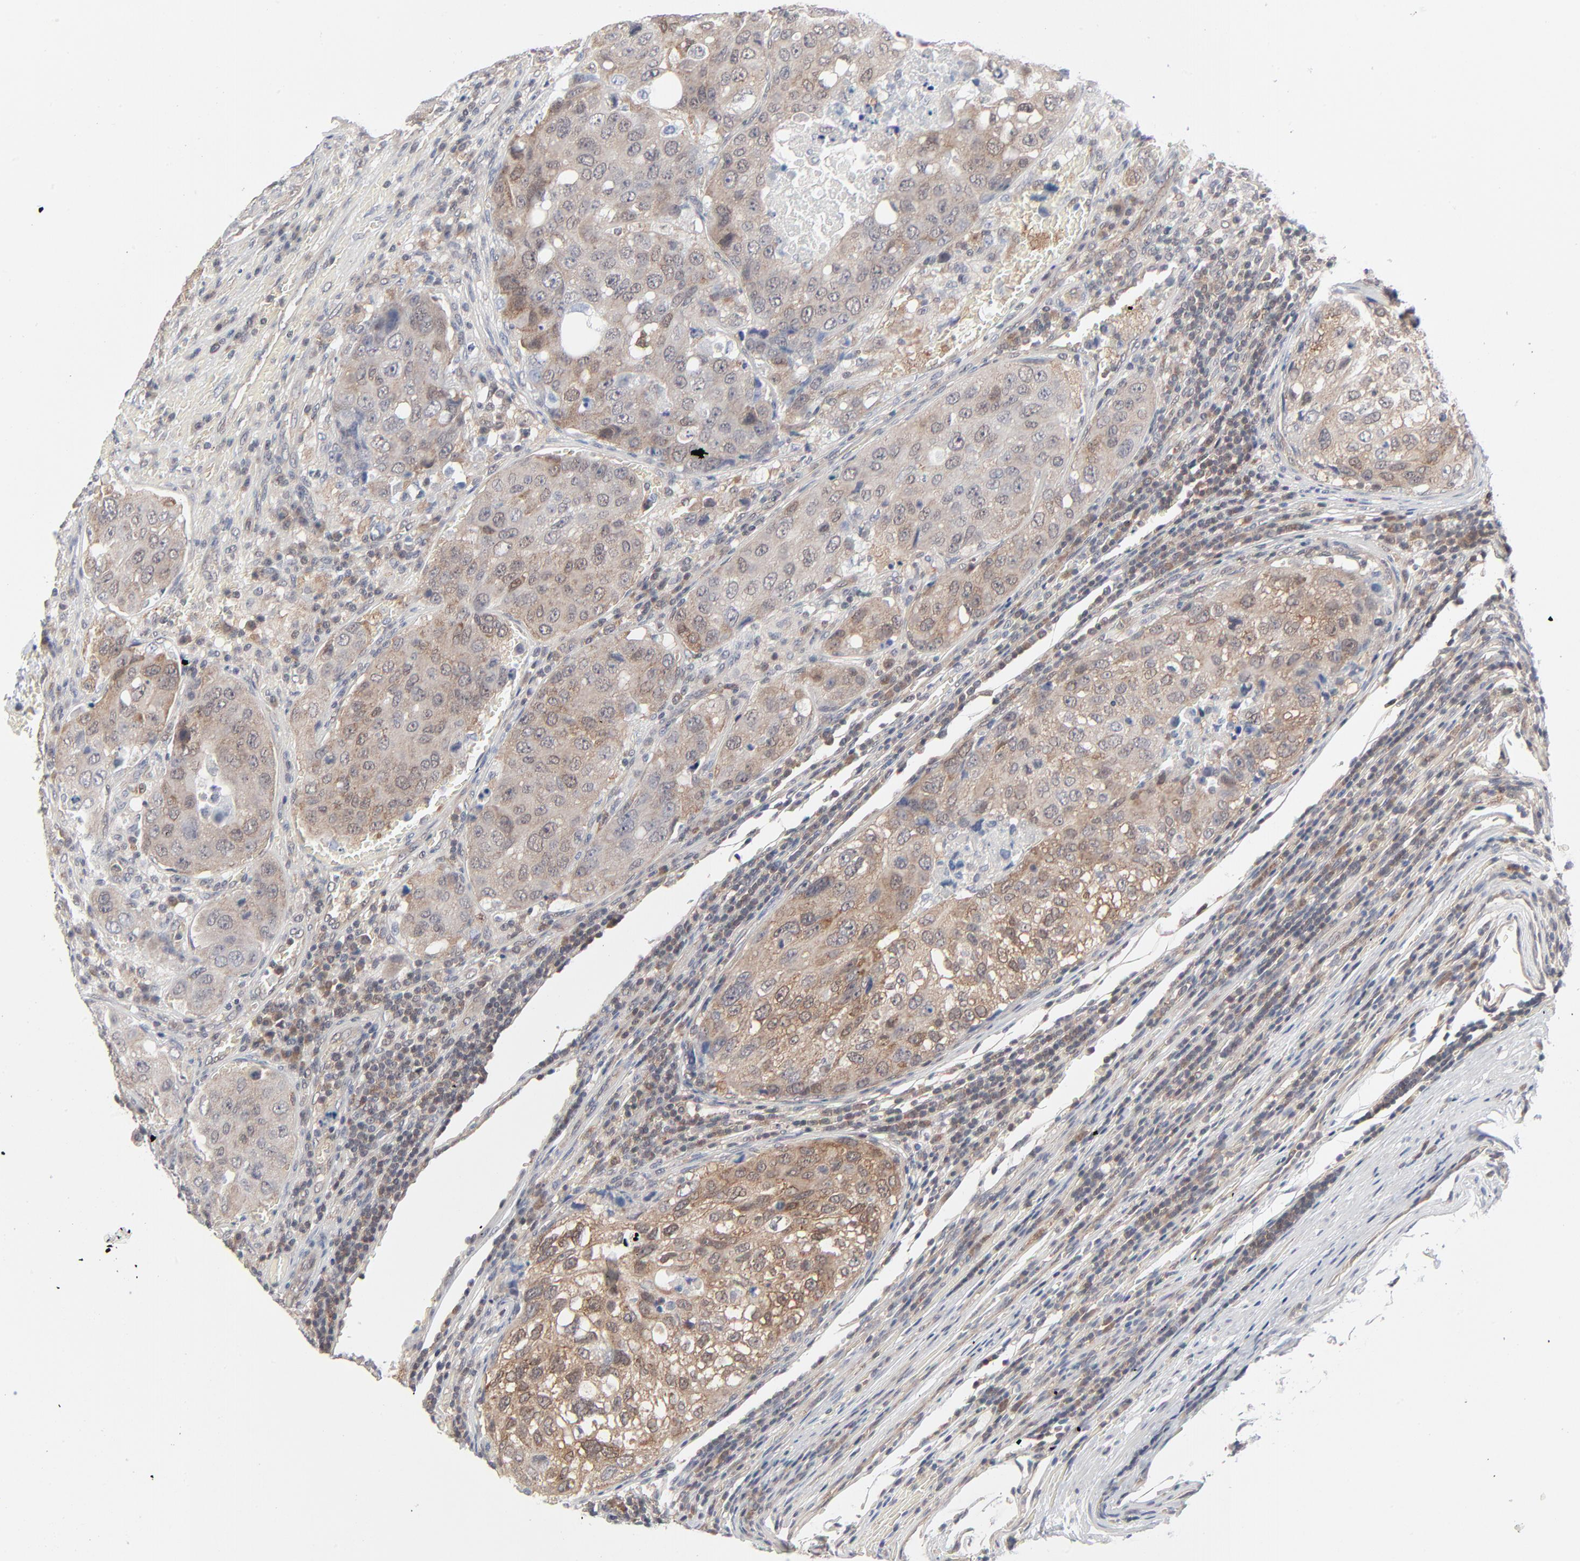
{"staining": {"intensity": "weak", "quantity": ">75%", "location": "cytoplasmic/membranous"}, "tissue": "urothelial cancer", "cell_type": "Tumor cells", "image_type": "cancer", "snomed": [{"axis": "morphology", "description": "Urothelial carcinoma, High grade"}, {"axis": "topography", "description": "Lymph node"}, {"axis": "topography", "description": "Urinary bladder"}], "caption": "Urothelial cancer stained with a protein marker reveals weak staining in tumor cells.", "gene": "RPS6KB1", "patient": {"sex": "male", "age": 51}}